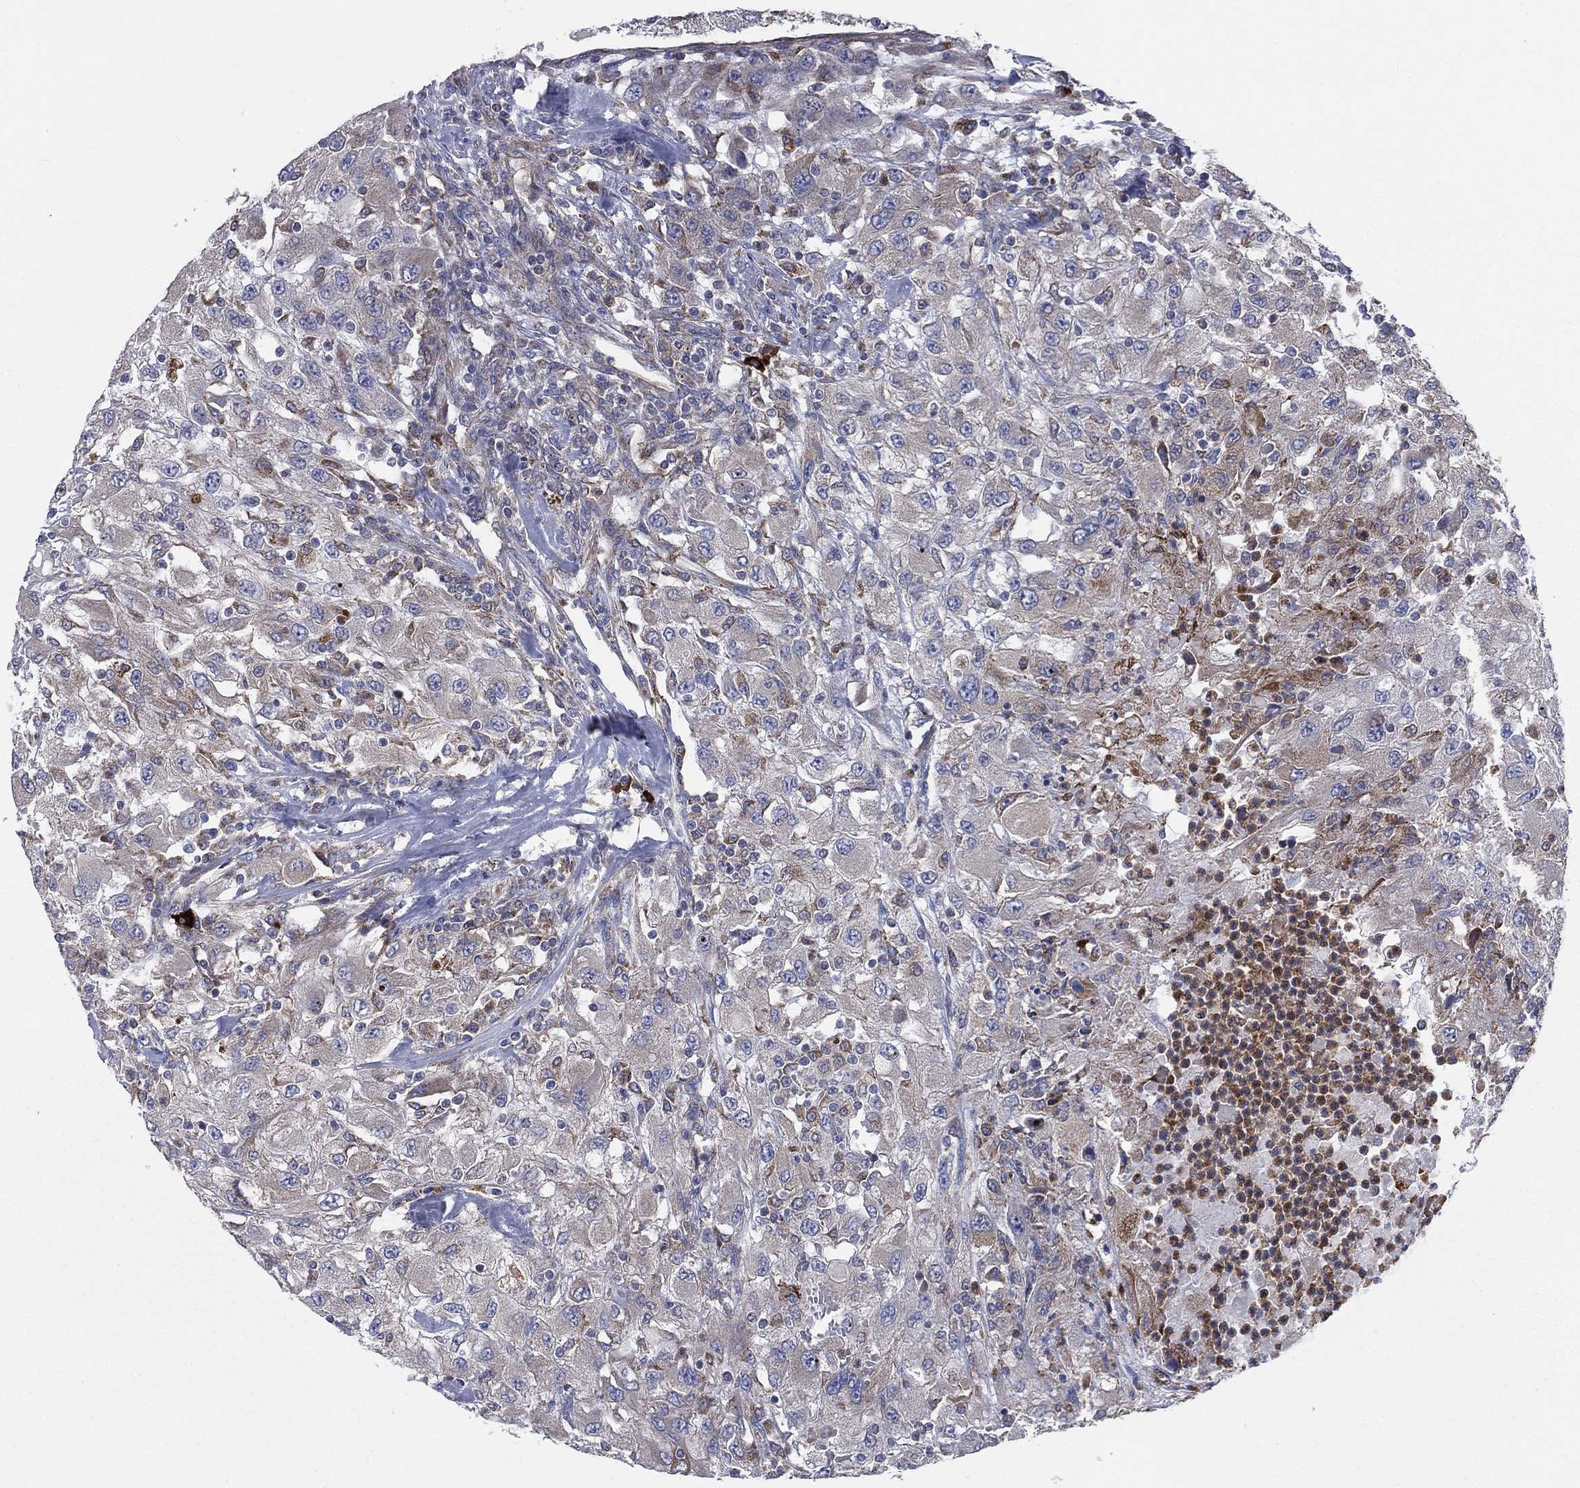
{"staining": {"intensity": "moderate", "quantity": "<25%", "location": "cytoplasmic/membranous"}, "tissue": "renal cancer", "cell_type": "Tumor cells", "image_type": "cancer", "snomed": [{"axis": "morphology", "description": "Adenocarcinoma, NOS"}, {"axis": "topography", "description": "Kidney"}], "caption": "The photomicrograph exhibits immunohistochemical staining of renal cancer (adenocarcinoma). There is moderate cytoplasmic/membranous staining is appreciated in approximately <25% of tumor cells.", "gene": "CCDC159", "patient": {"sex": "female", "age": 67}}